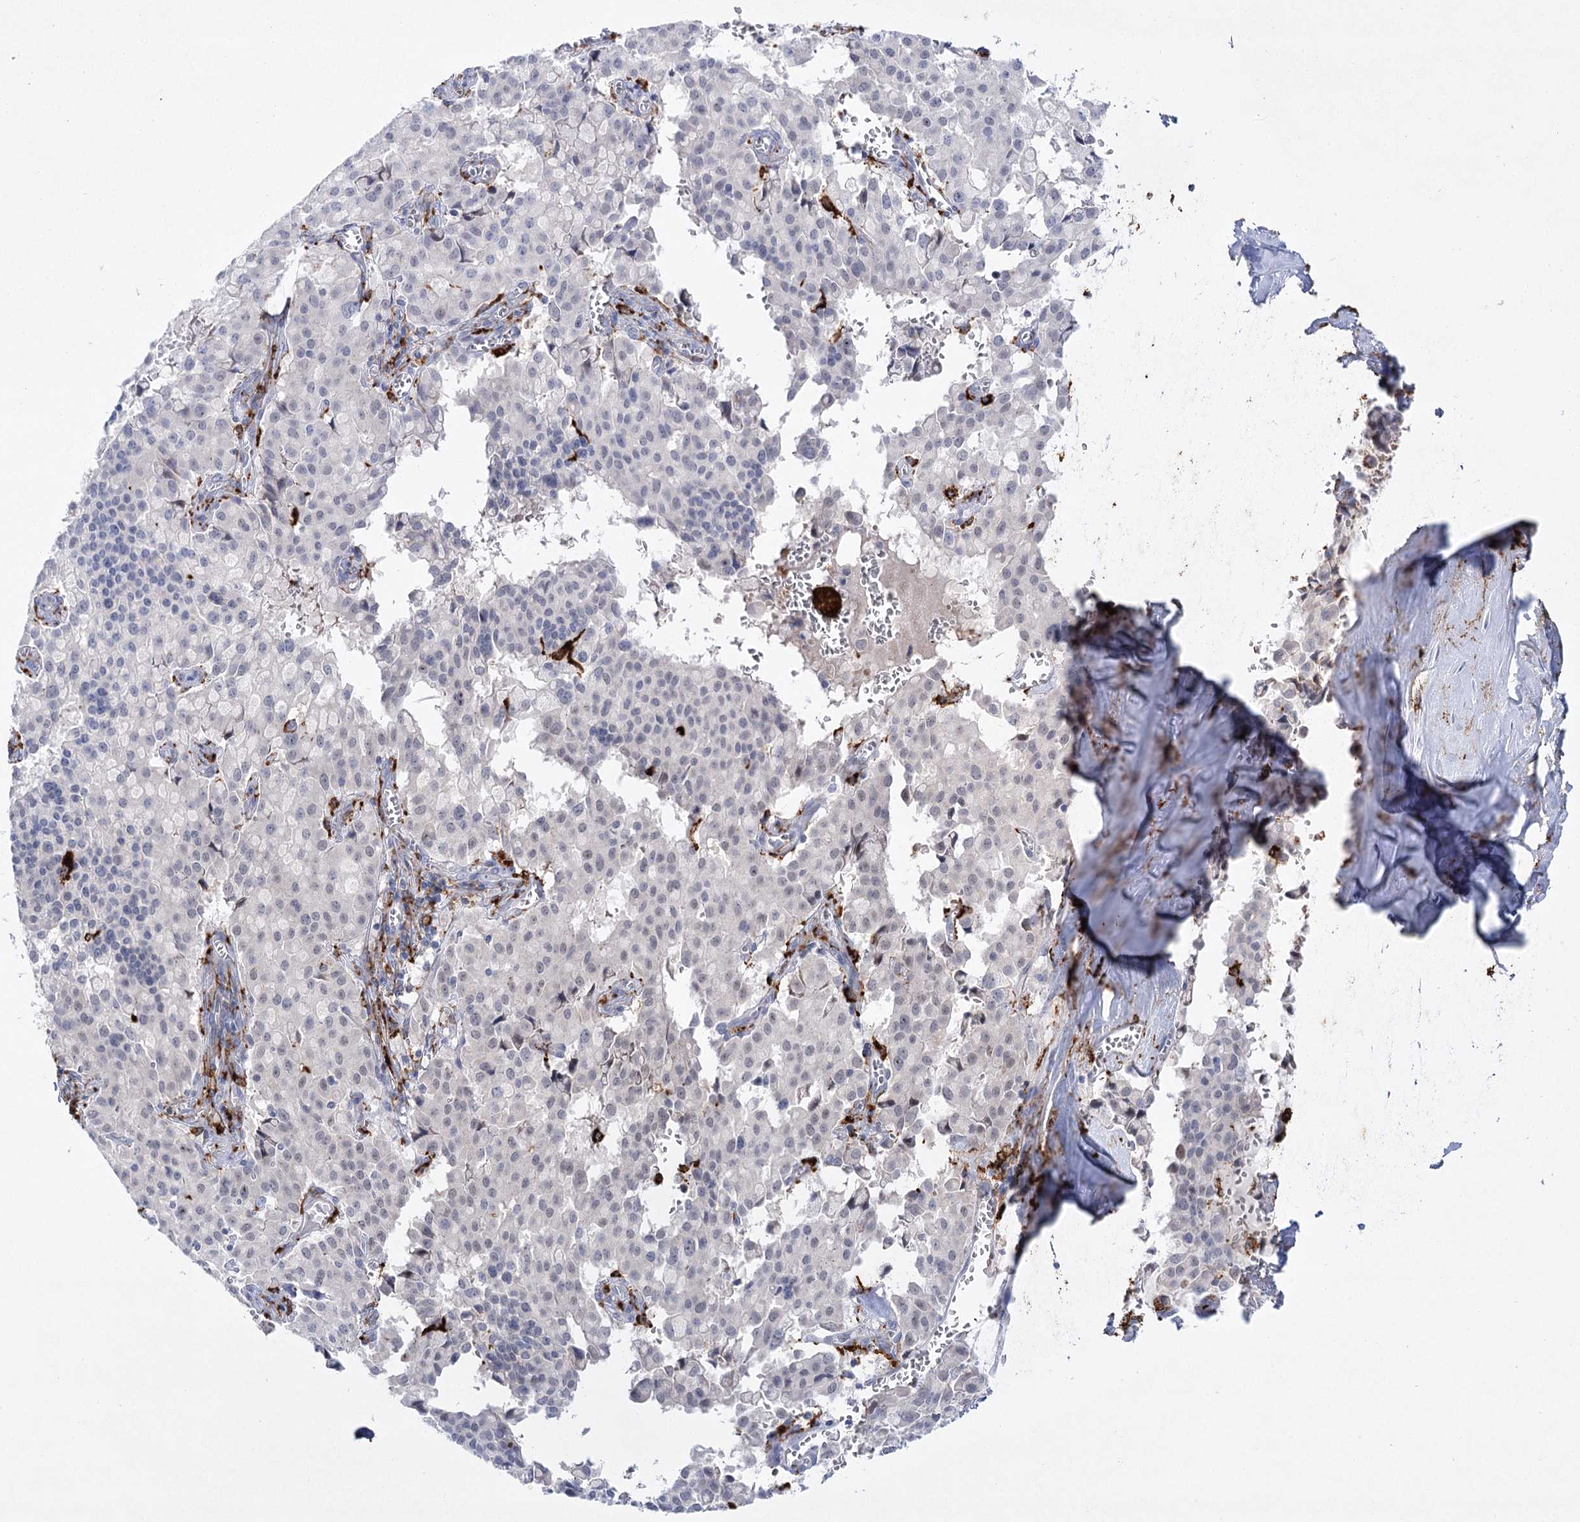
{"staining": {"intensity": "negative", "quantity": "none", "location": "none"}, "tissue": "pancreatic cancer", "cell_type": "Tumor cells", "image_type": "cancer", "snomed": [{"axis": "morphology", "description": "Adenocarcinoma, NOS"}, {"axis": "topography", "description": "Pancreas"}], "caption": "Immunohistochemical staining of human pancreatic adenocarcinoma demonstrates no significant expression in tumor cells.", "gene": "PIWIL4", "patient": {"sex": "male", "age": 65}}